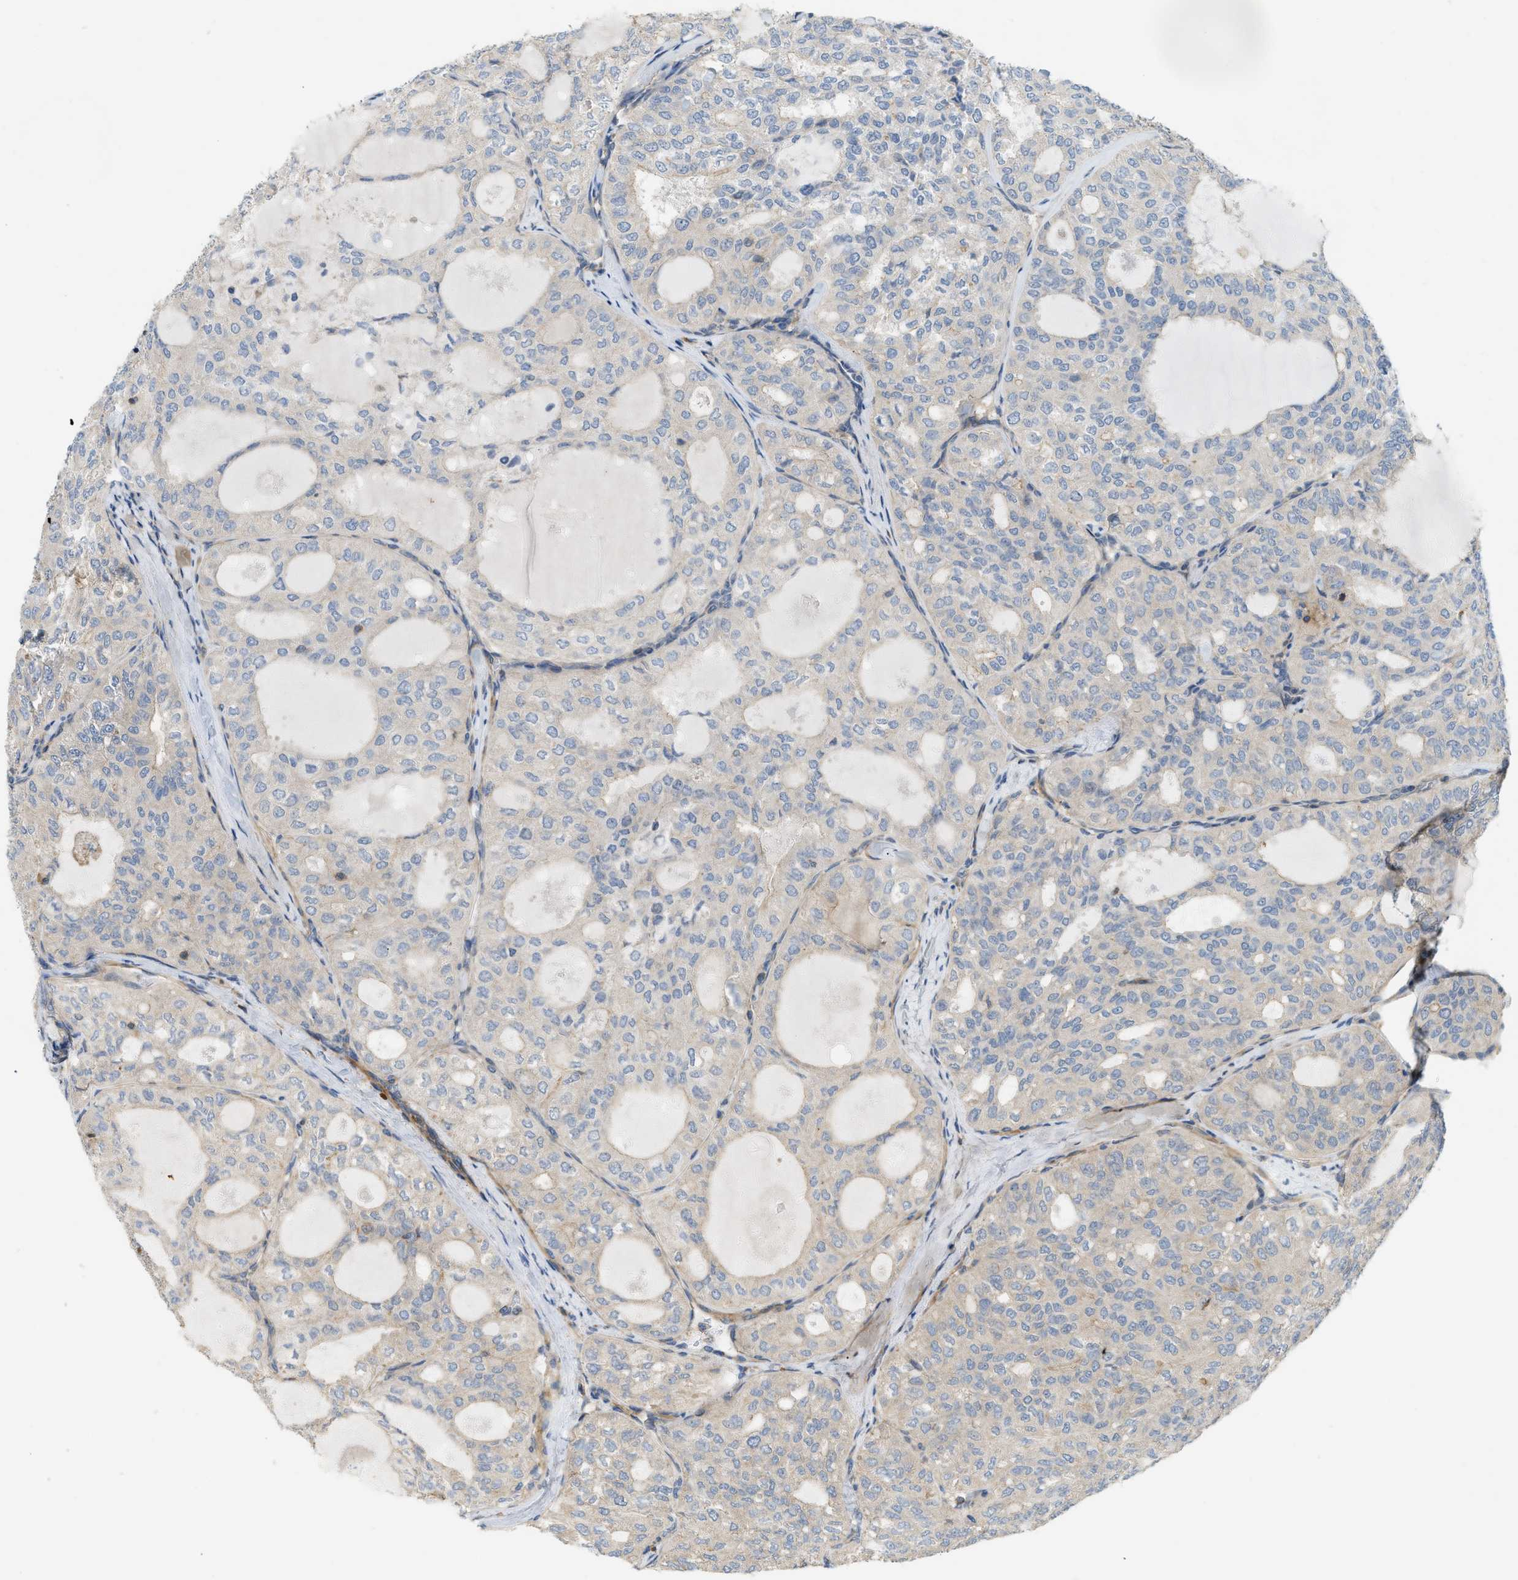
{"staining": {"intensity": "negative", "quantity": "none", "location": "none"}, "tissue": "thyroid cancer", "cell_type": "Tumor cells", "image_type": "cancer", "snomed": [{"axis": "morphology", "description": "Follicular adenoma carcinoma, NOS"}, {"axis": "topography", "description": "Thyroid gland"}], "caption": "The immunohistochemistry (IHC) histopathology image has no significant expression in tumor cells of follicular adenoma carcinoma (thyroid) tissue. Nuclei are stained in blue.", "gene": "BTN3A2", "patient": {"sex": "male", "age": 75}}